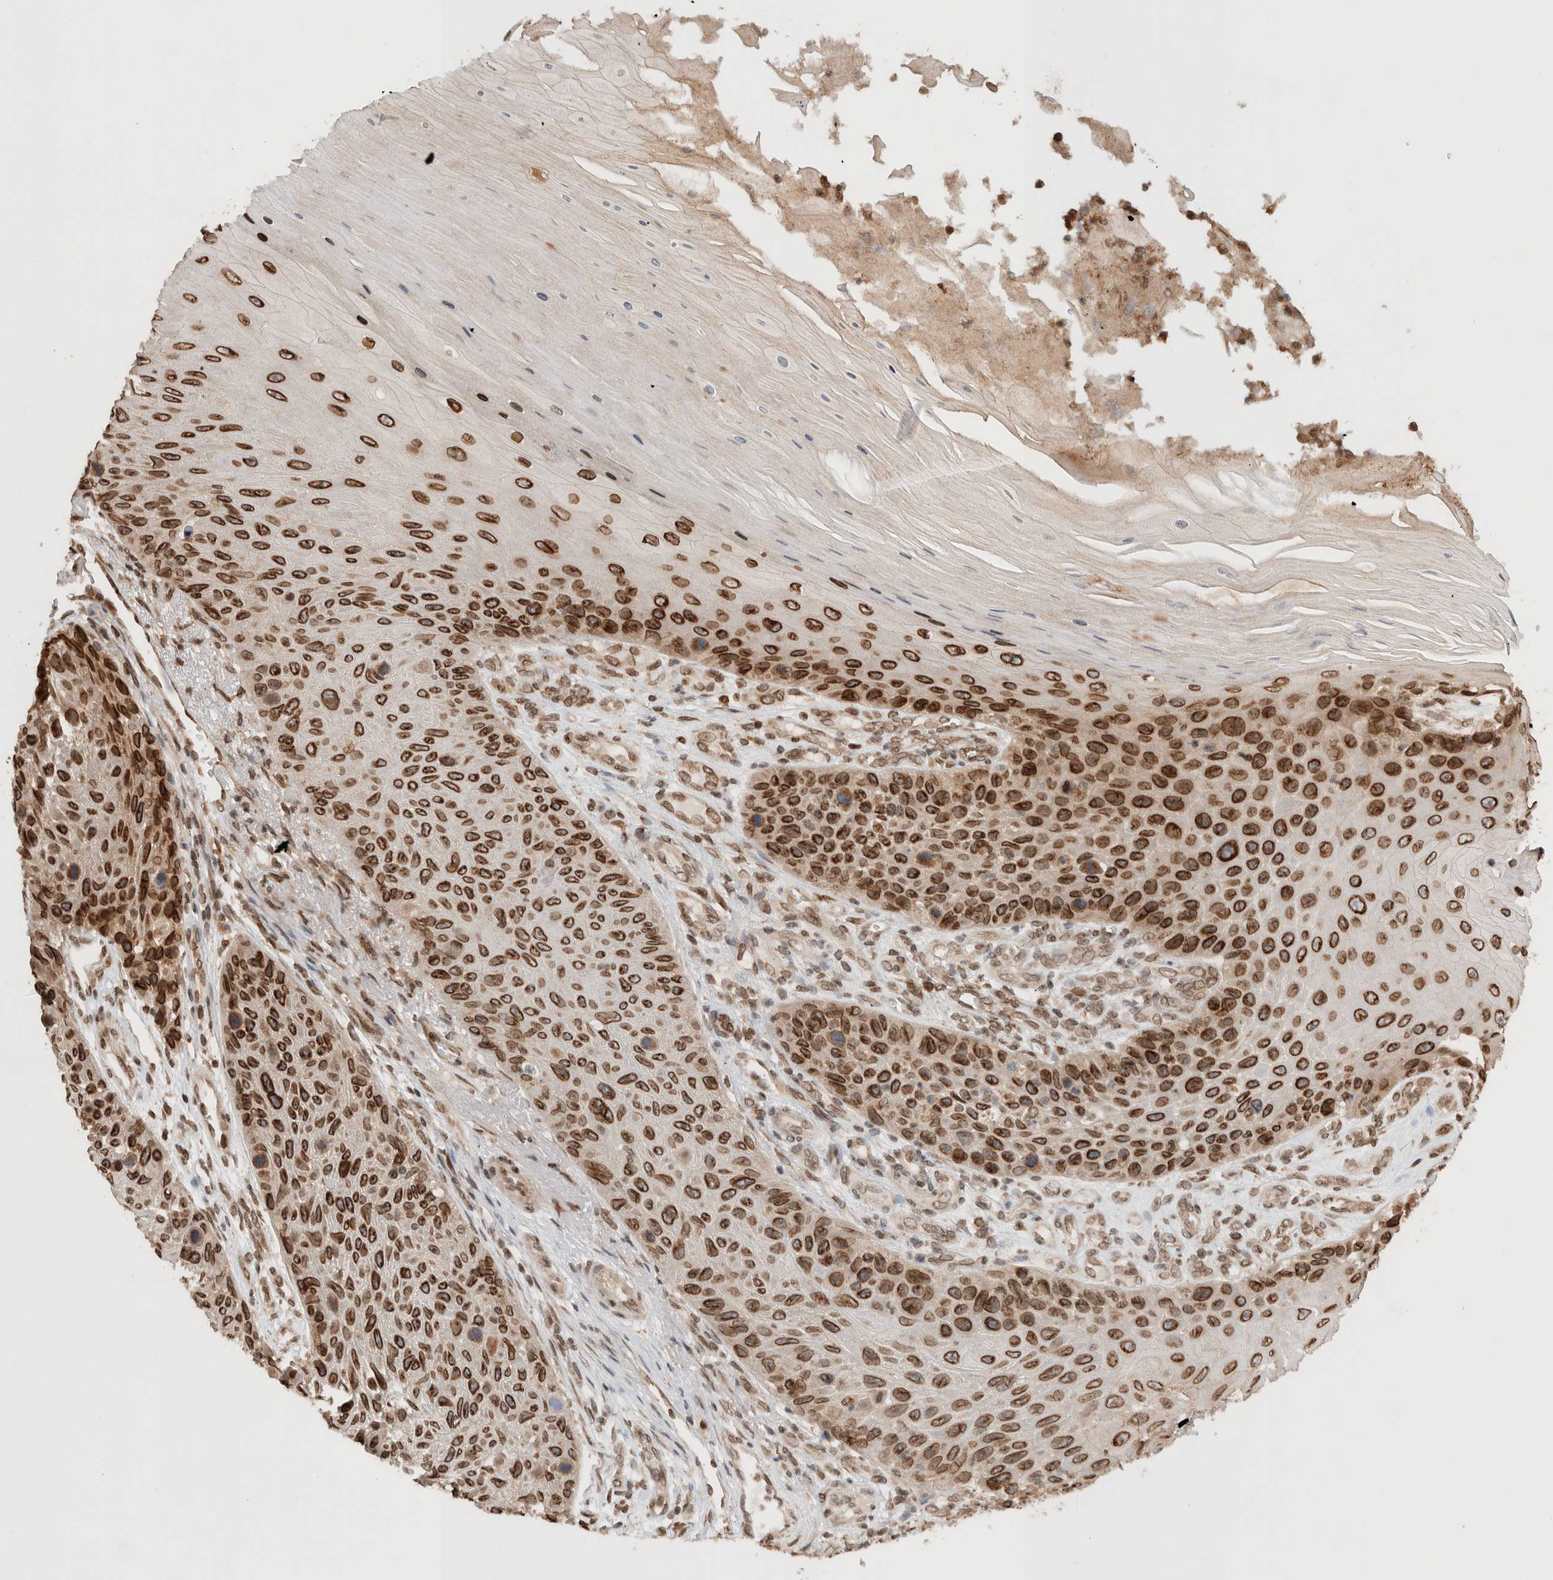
{"staining": {"intensity": "strong", "quantity": ">75%", "location": "cytoplasmic/membranous,nuclear"}, "tissue": "skin cancer", "cell_type": "Tumor cells", "image_type": "cancer", "snomed": [{"axis": "morphology", "description": "Squamous cell carcinoma, NOS"}, {"axis": "topography", "description": "Skin"}], "caption": "Immunohistochemistry image of skin cancer (squamous cell carcinoma) stained for a protein (brown), which shows high levels of strong cytoplasmic/membranous and nuclear expression in approximately >75% of tumor cells.", "gene": "TPR", "patient": {"sex": "female", "age": 88}}